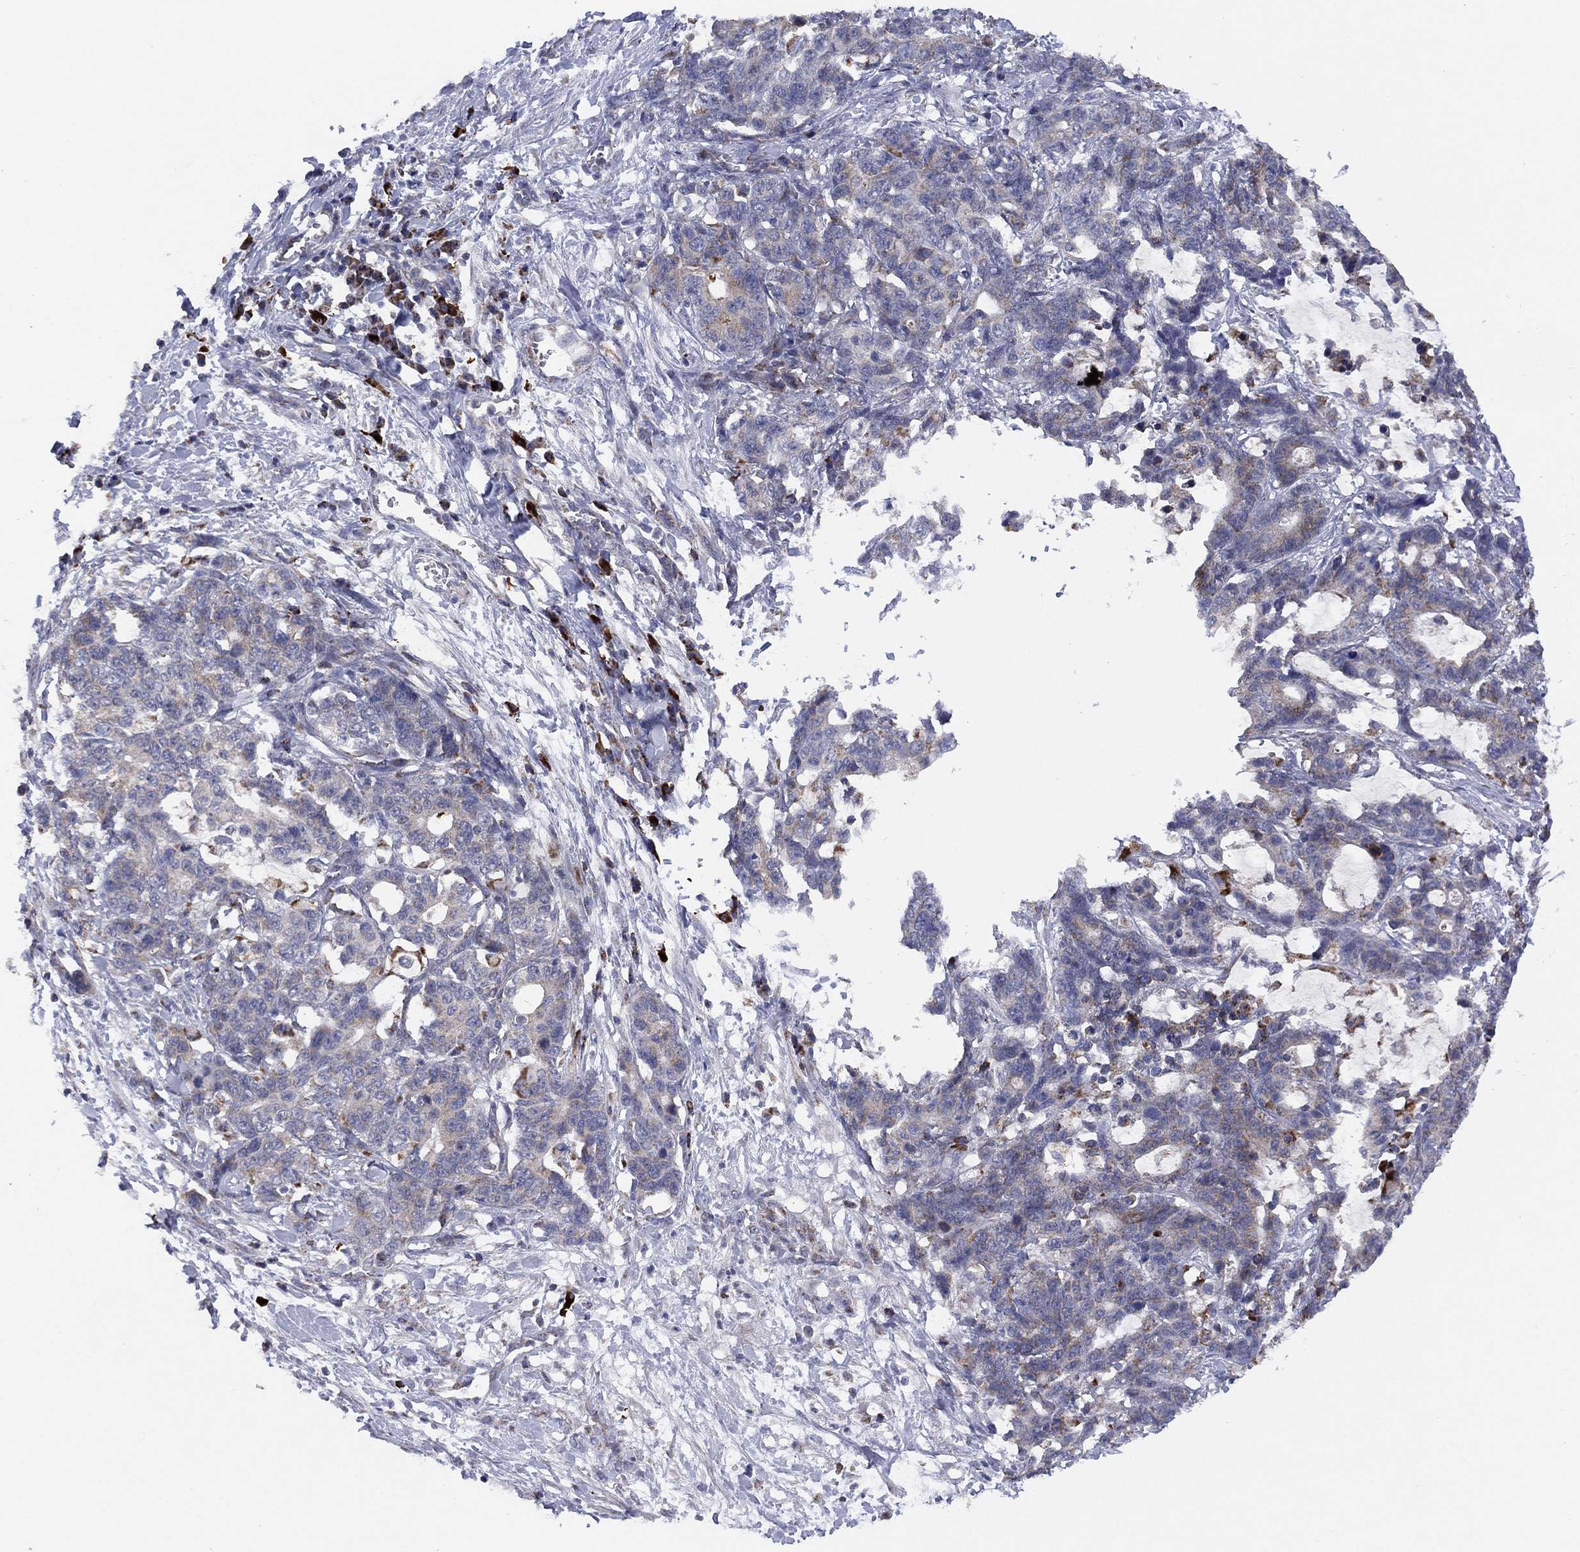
{"staining": {"intensity": "moderate", "quantity": "<25%", "location": "cytoplasmic/membranous"}, "tissue": "stomach cancer", "cell_type": "Tumor cells", "image_type": "cancer", "snomed": [{"axis": "morphology", "description": "Normal tissue, NOS"}, {"axis": "morphology", "description": "Adenocarcinoma, NOS"}, {"axis": "topography", "description": "Stomach"}], "caption": "An image showing moderate cytoplasmic/membranous staining in about <25% of tumor cells in stomach cancer, as visualized by brown immunohistochemical staining.", "gene": "PPP2R5A", "patient": {"sex": "female", "age": 64}}